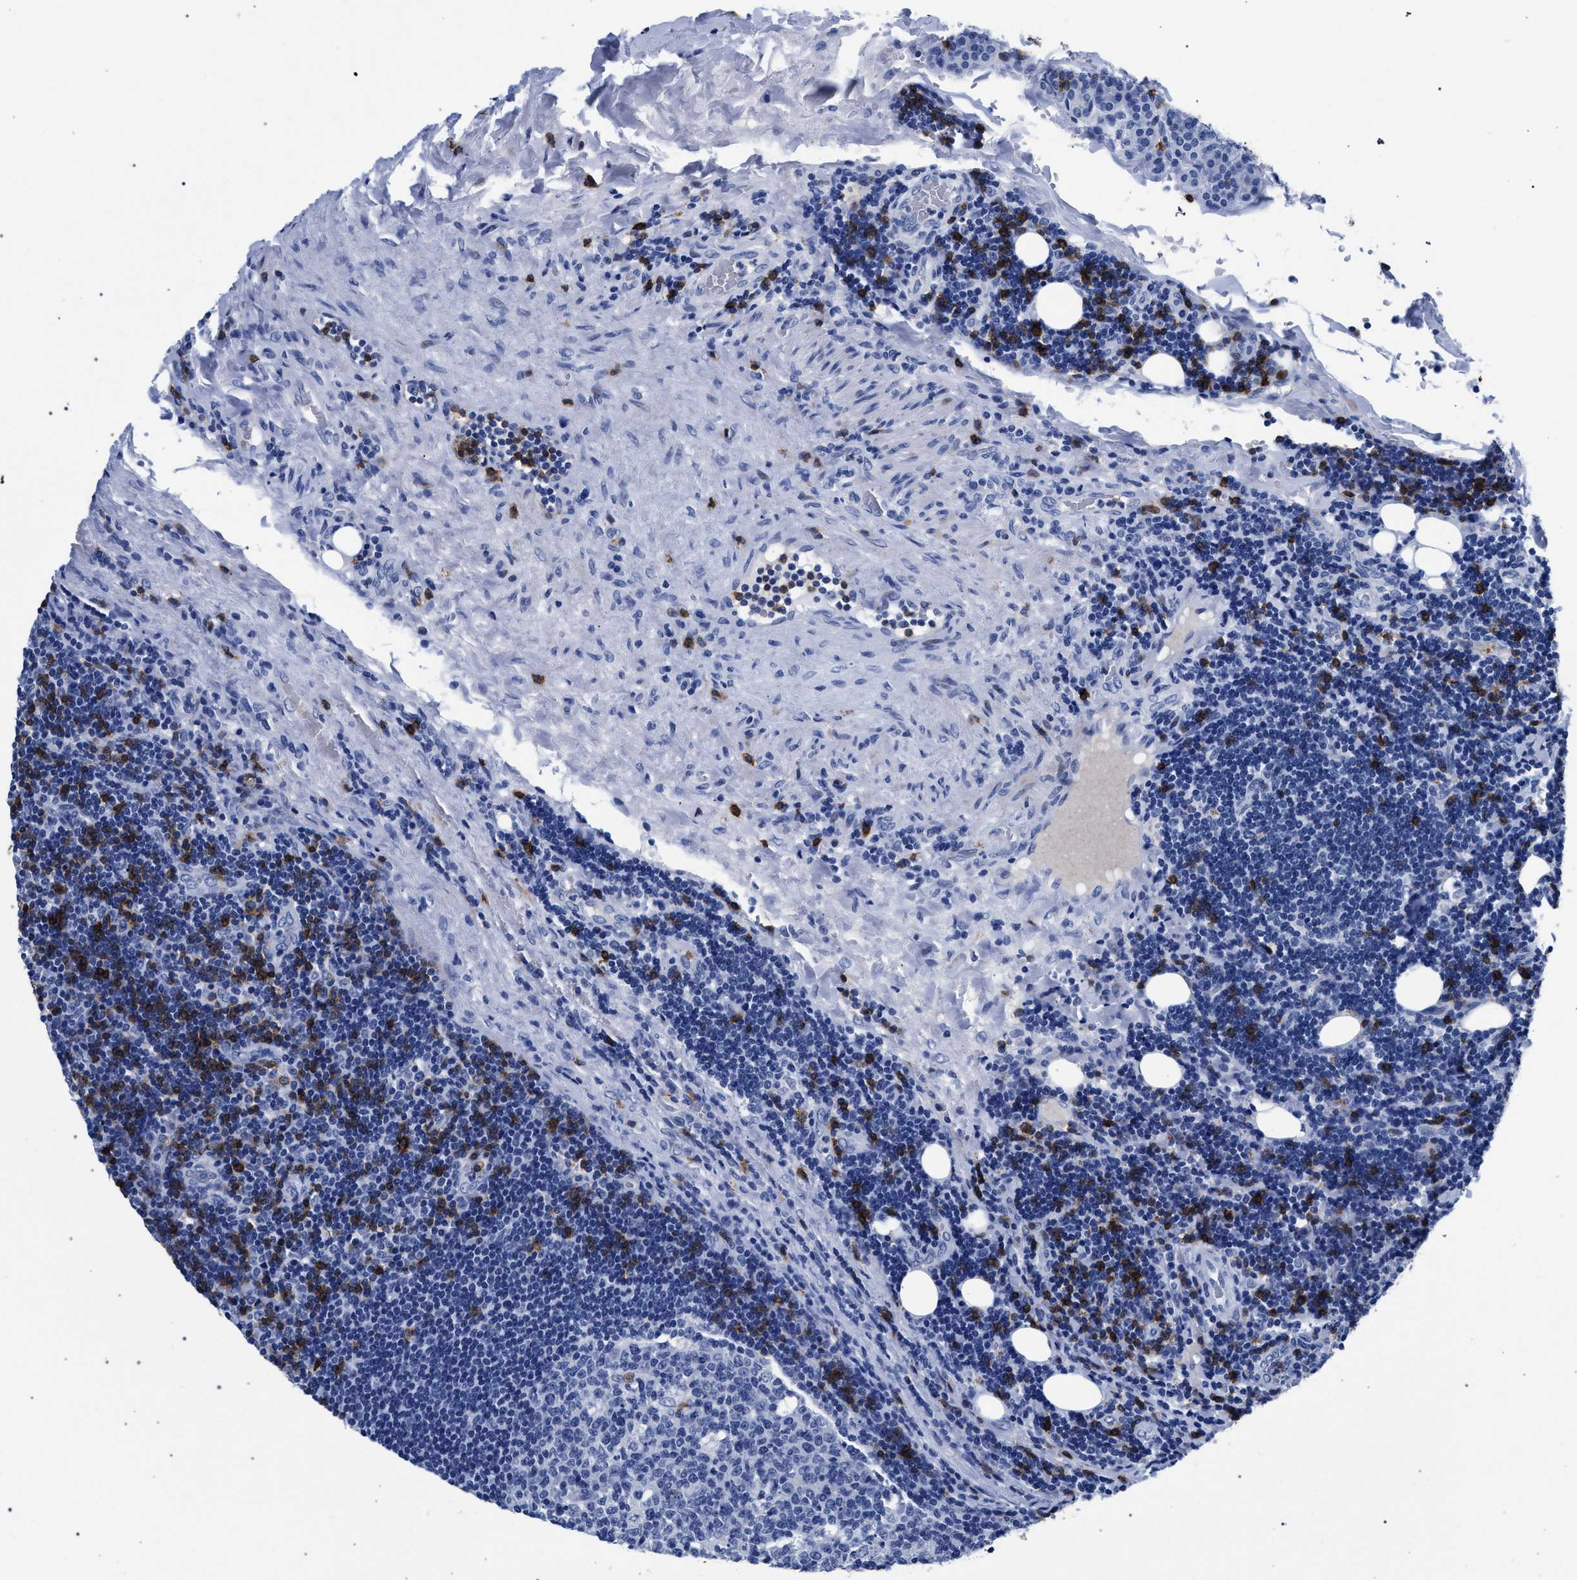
{"staining": {"intensity": "negative", "quantity": "none", "location": "none"}, "tissue": "lymph node", "cell_type": "Germinal center cells", "image_type": "normal", "snomed": [{"axis": "morphology", "description": "Normal tissue, NOS"}, {"axis": "topography", "description": "Lymph node"}, {"axis": "topography", "description": "Salivary gland"}], "caption": "This is a photomicrograph of IHC staining of benign lymph node, which shows no positivity in germinal center cells. The staining was performed using DAB (3,3'-diaminobenzidine) to visualize the protein expression in brown, while the nuclei were stained in blue with hematoxylin (Magnification: 20x).", "gene": "KLRK1", "patient": {"sex": "male", "age": 8}}